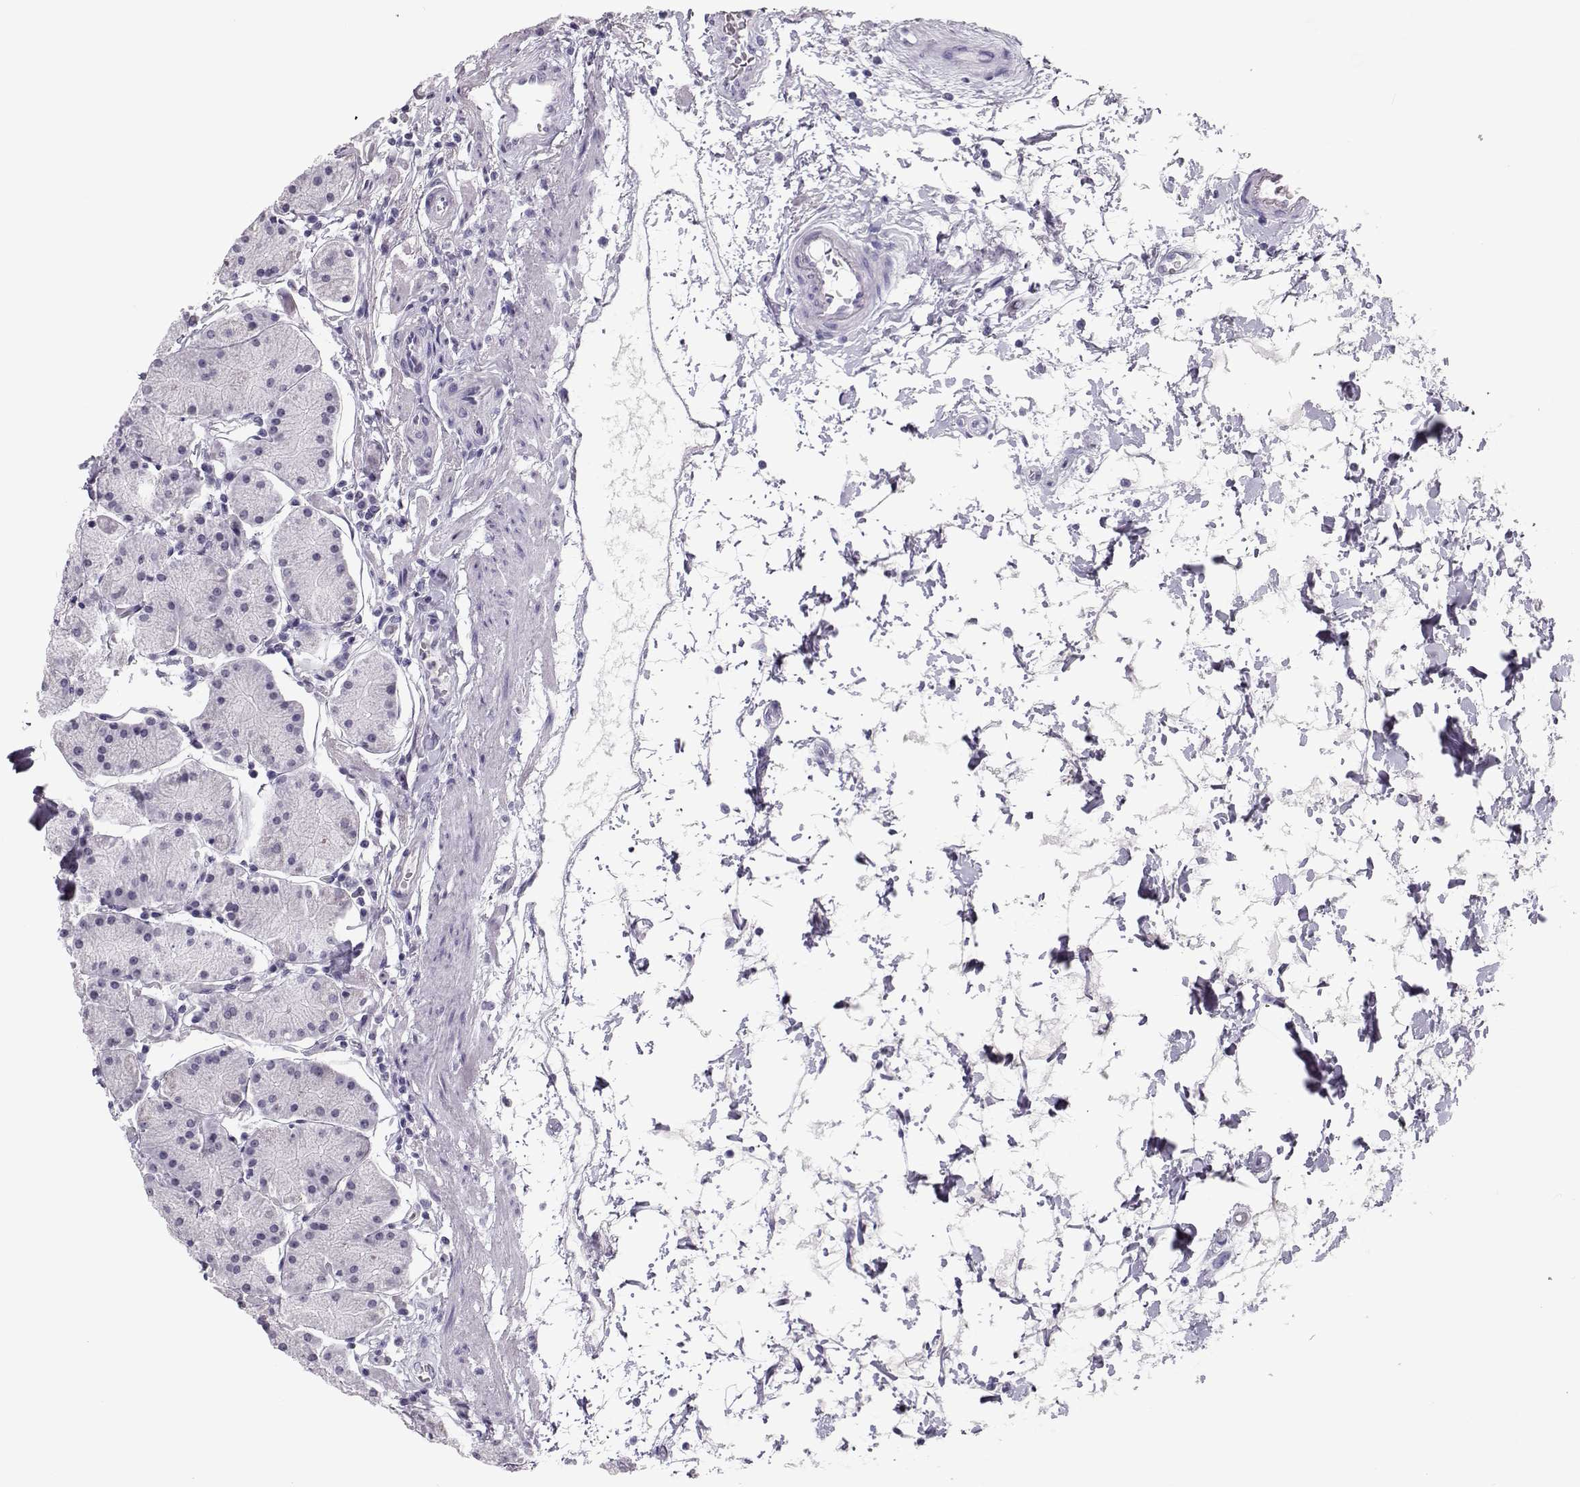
{"staining": {"intensity": "moderate", "quantity": "<25%", "location": "nuclear"}, "tissue": "stomach", "cell_type": "Glandular cells", "image_type": "normal", "snomed": [{"axis": "morphology", "description": "Normal tissue, NOS"}, {"axis": "topography", "description": "Stomach"}], "caption": "Protein expression analysis of unremarkable human stomach reveals moderate nuclear staining in about <25% of glandular cells.", "gene": "SGO1", "patient": {"sex": "male", "age": 54}}